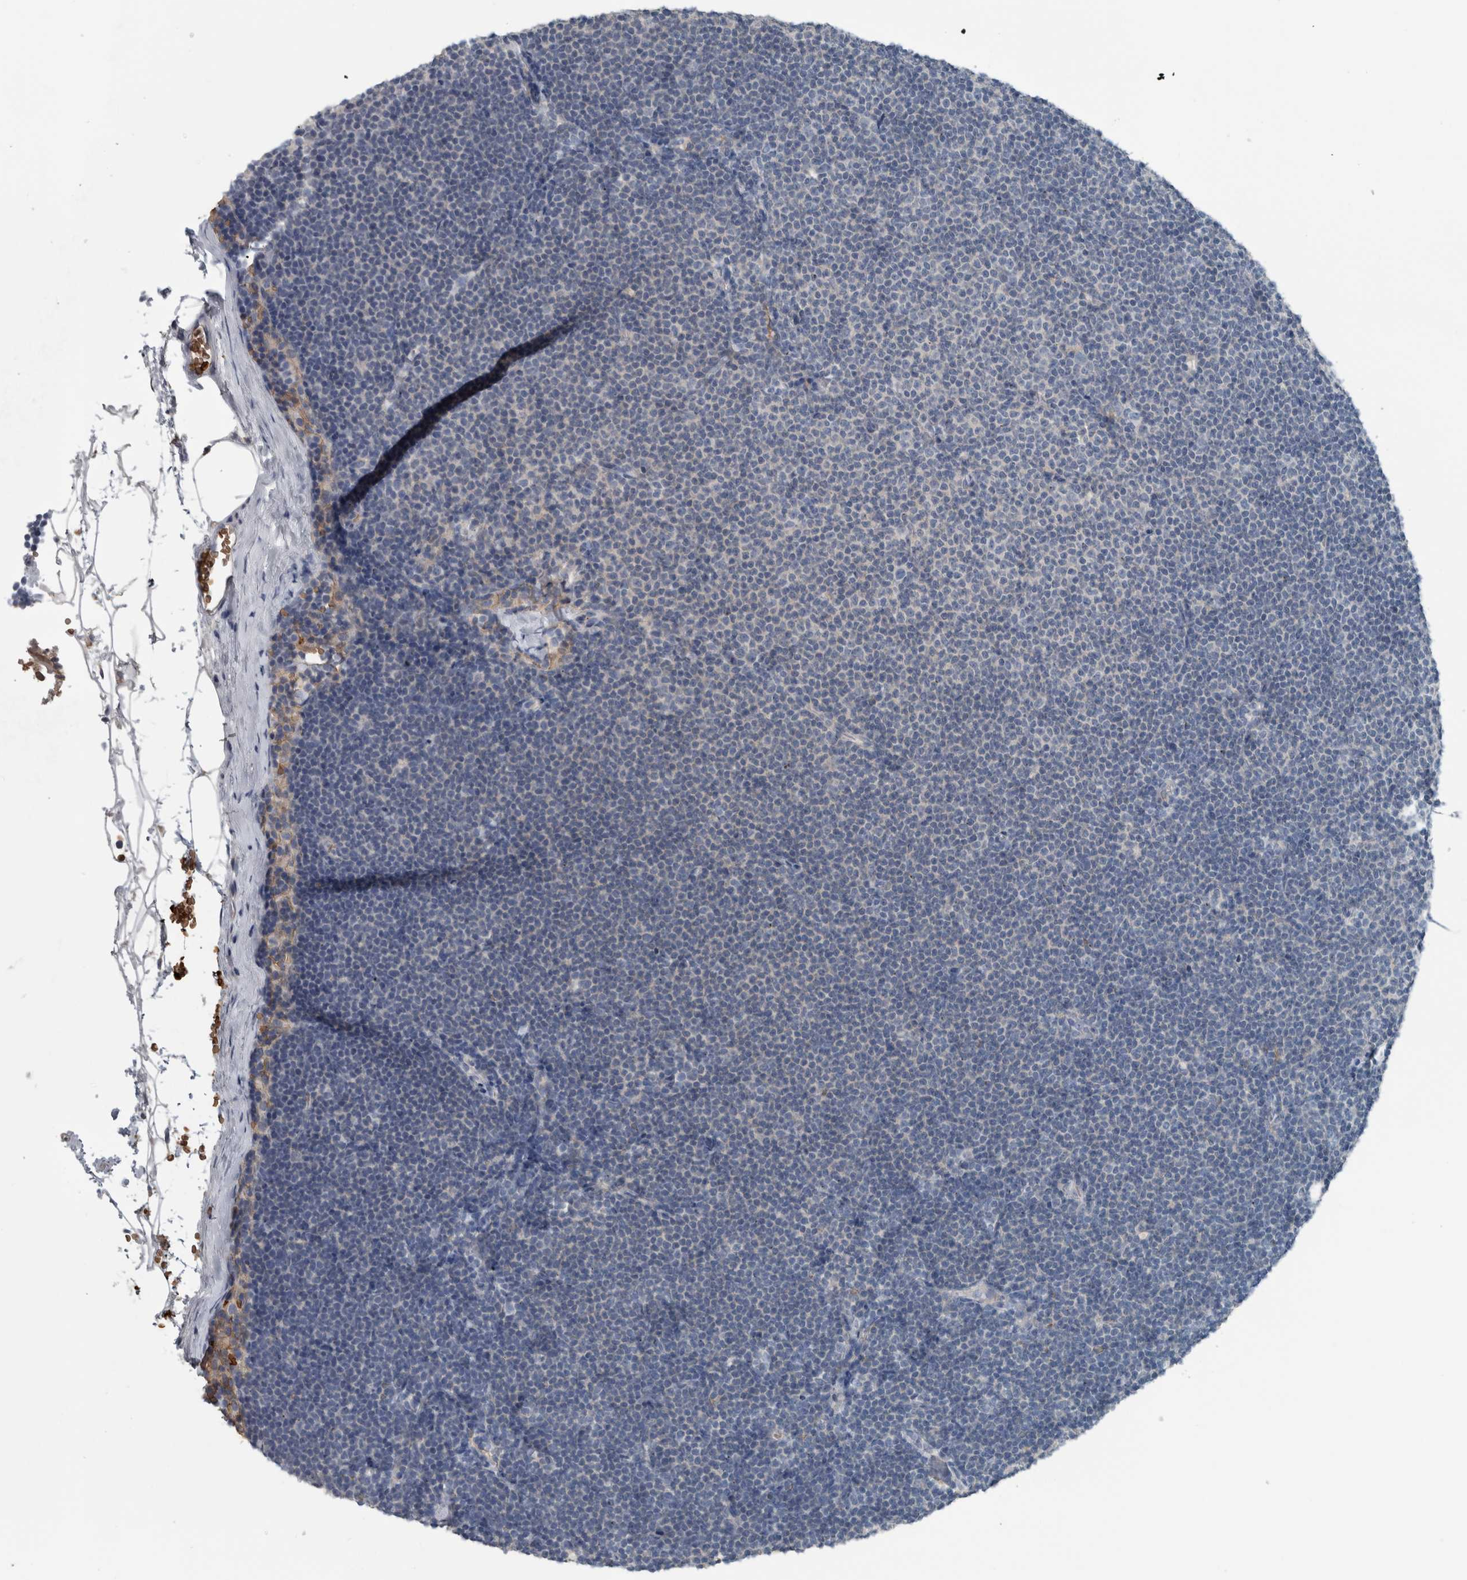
{"staining": {"intensity": "negative", "quantity": "none", "location": "none"}, "tissue": "lymphoma", "cell_type": "Tumor cells", "image_type": "cancer", "snomed": [{"axis": "morphology", "description": "Malignant lymphoma, non-Hodgkin's type, Low grade"}, {"axis": "topography", "description": "Lymph node"}], "caption": "Malignant lymphoma, non-Hodgkin's type (low-grade) was stained to show a protein in brown. There is no significant staining in tumor cells.", "gene": "SH3GL2", "patient": {"sex": "female", "age": 53}}